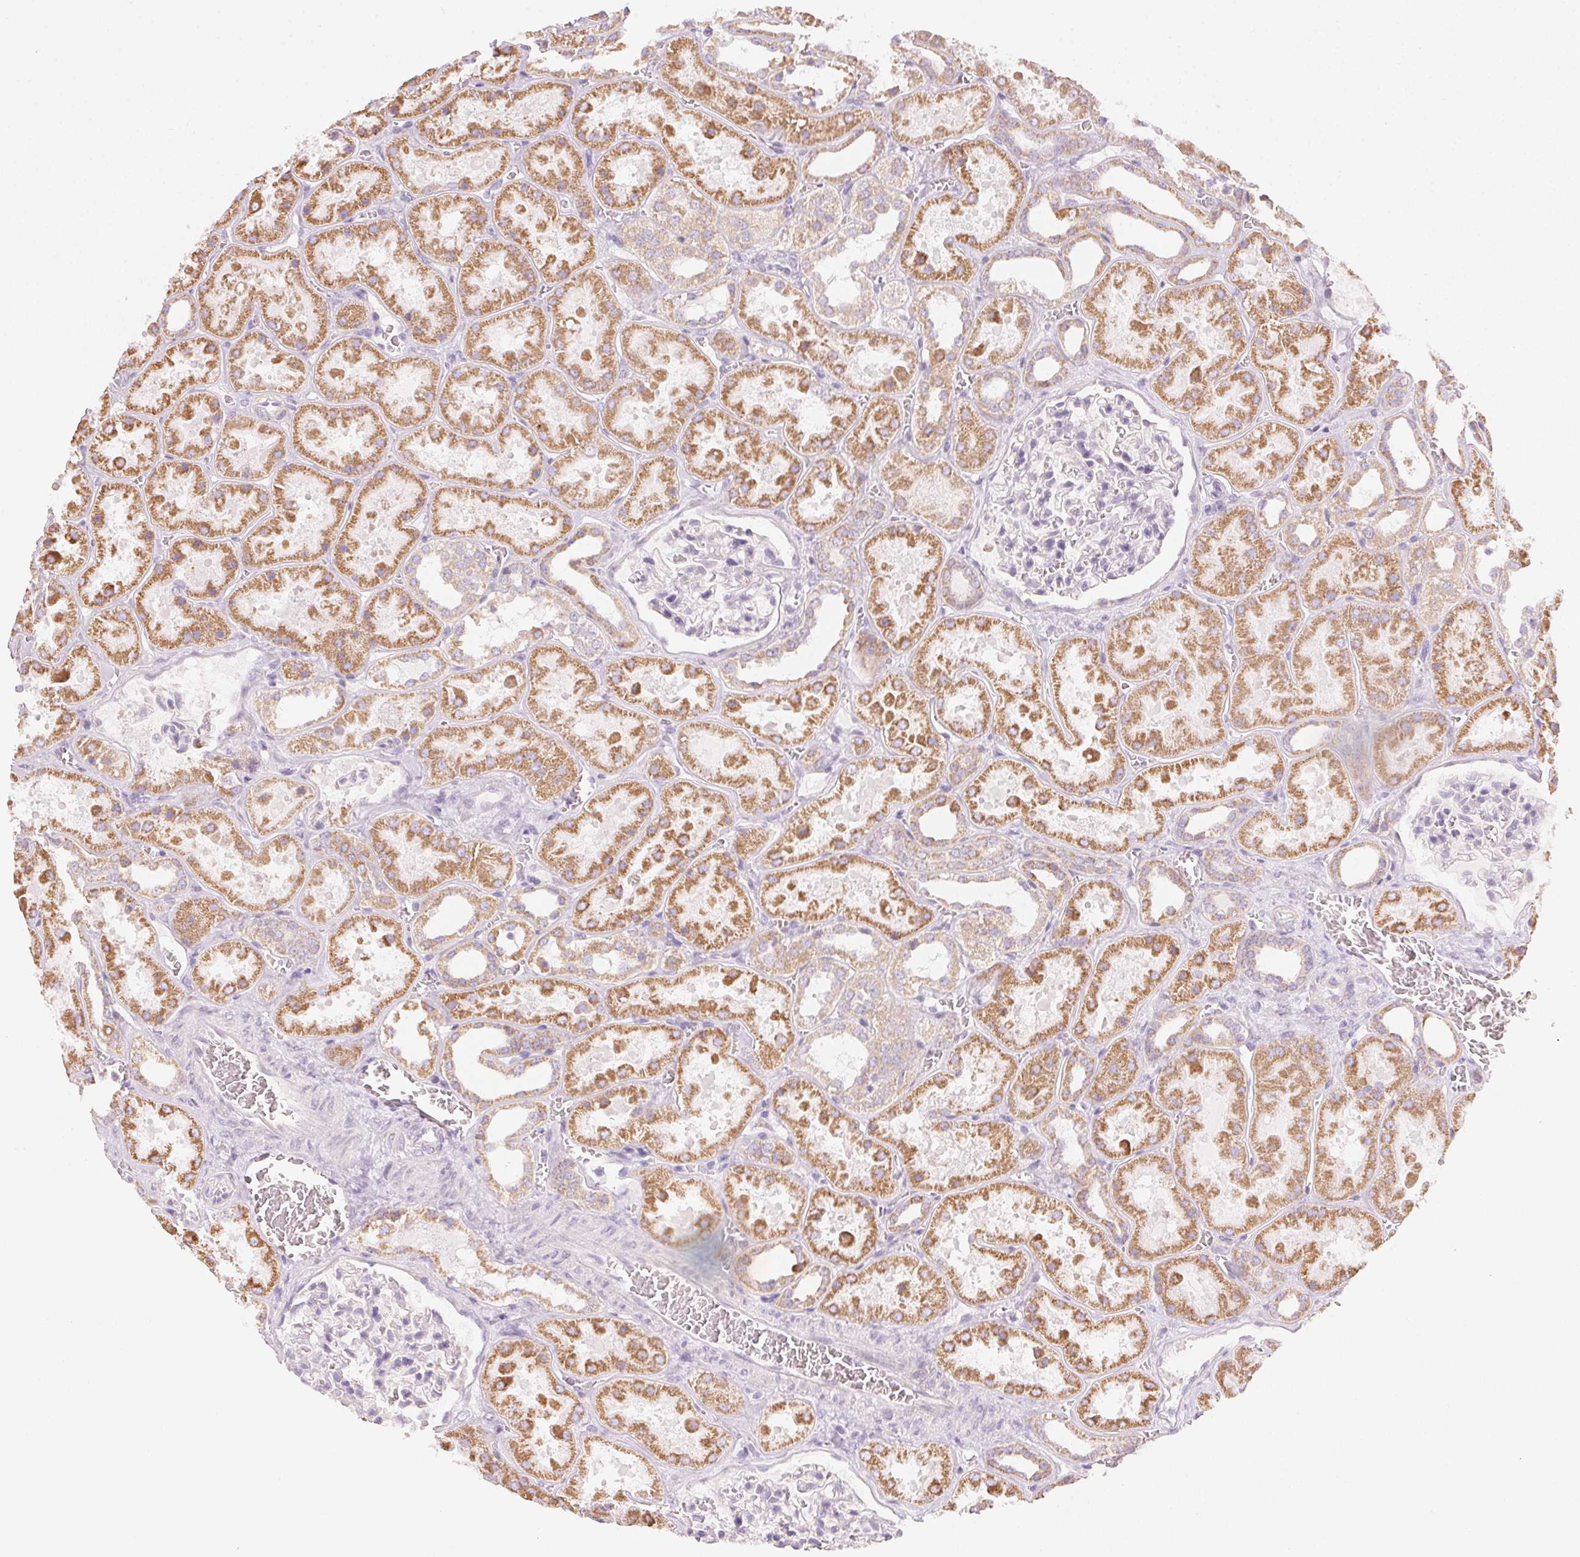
{"staining": {"intensity": "negative", "quantity": "none", "location": "none"}, "tissue": "kidney", "cell_type": "Cells in glomeruli", "image_type": "normal", "snomed": [{"axis": "morphology", "description": "Normal tissue, NOS"}, {"axis": "topography", "description": "Kidney"}], "caption": "This is a histopathology image of IHC staining of benign kidney, which shows no staining in cells in glomeruli.", "gene": "HOXB13", "patient": {"sex": "female", "age": 41}}